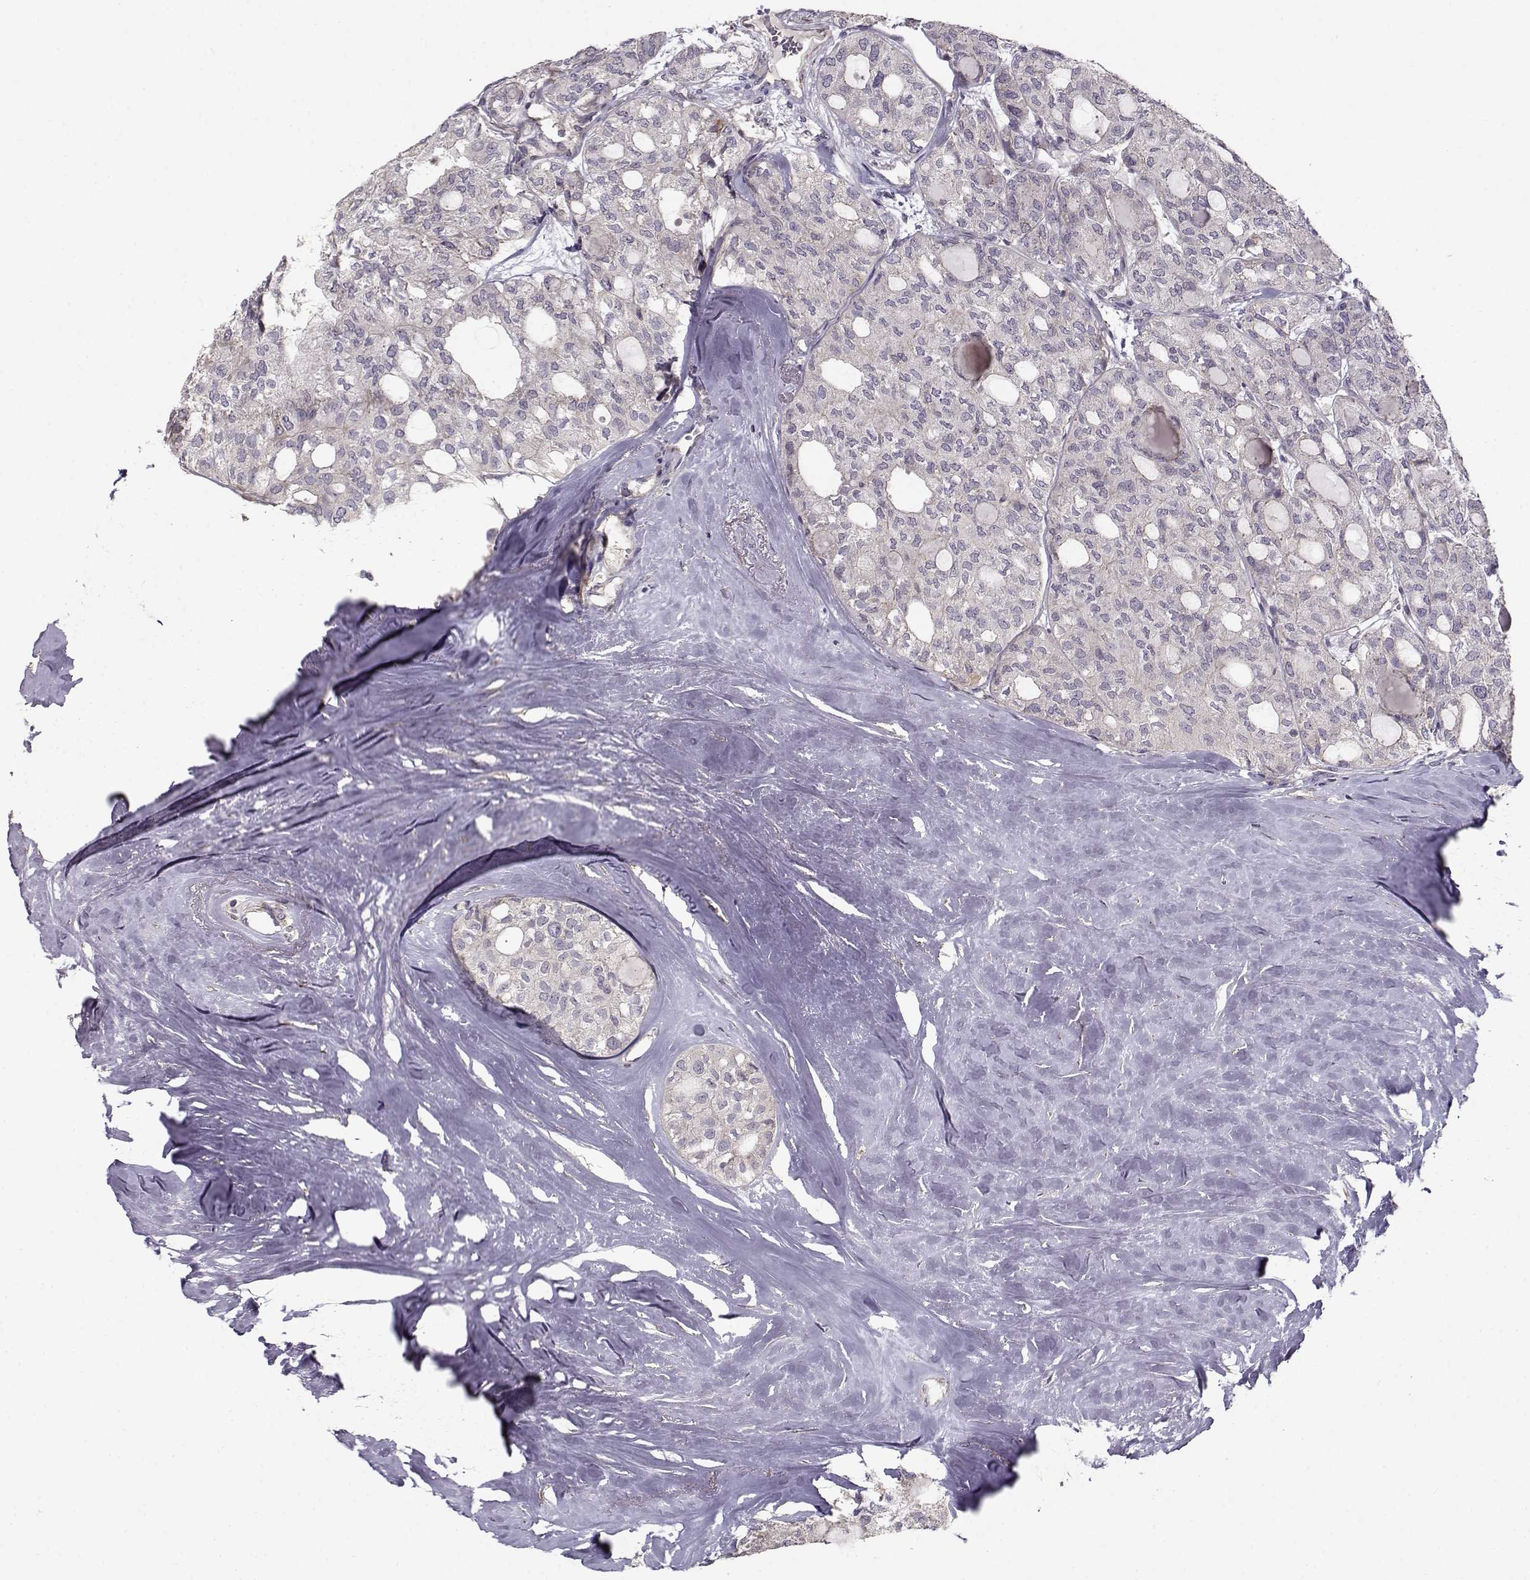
{"staining": {"intensity": "negative", "quantity": "none", "location": "none"}, "tissue": "thyroid cancer", "cell_type": "Tumor cells", "image_type": "cancer", "snomed": [{"axis": "morphology", "description": "Follicular adenoma carcinoma, NOS"}, {"axis": "topography", "description": "Thyroid gland"}], "caption": "Tumor cells are negative for protein expression in human thyroid cancer. (Stains: DAB (3,3'-diaminobenzidine) immunohistochemistry with hematoxylin counter stain, Microscopy: brightfield microscopy at high magnification).", "gene": "ENTPD8", "patient": {"sex": "male", "age": 75}}